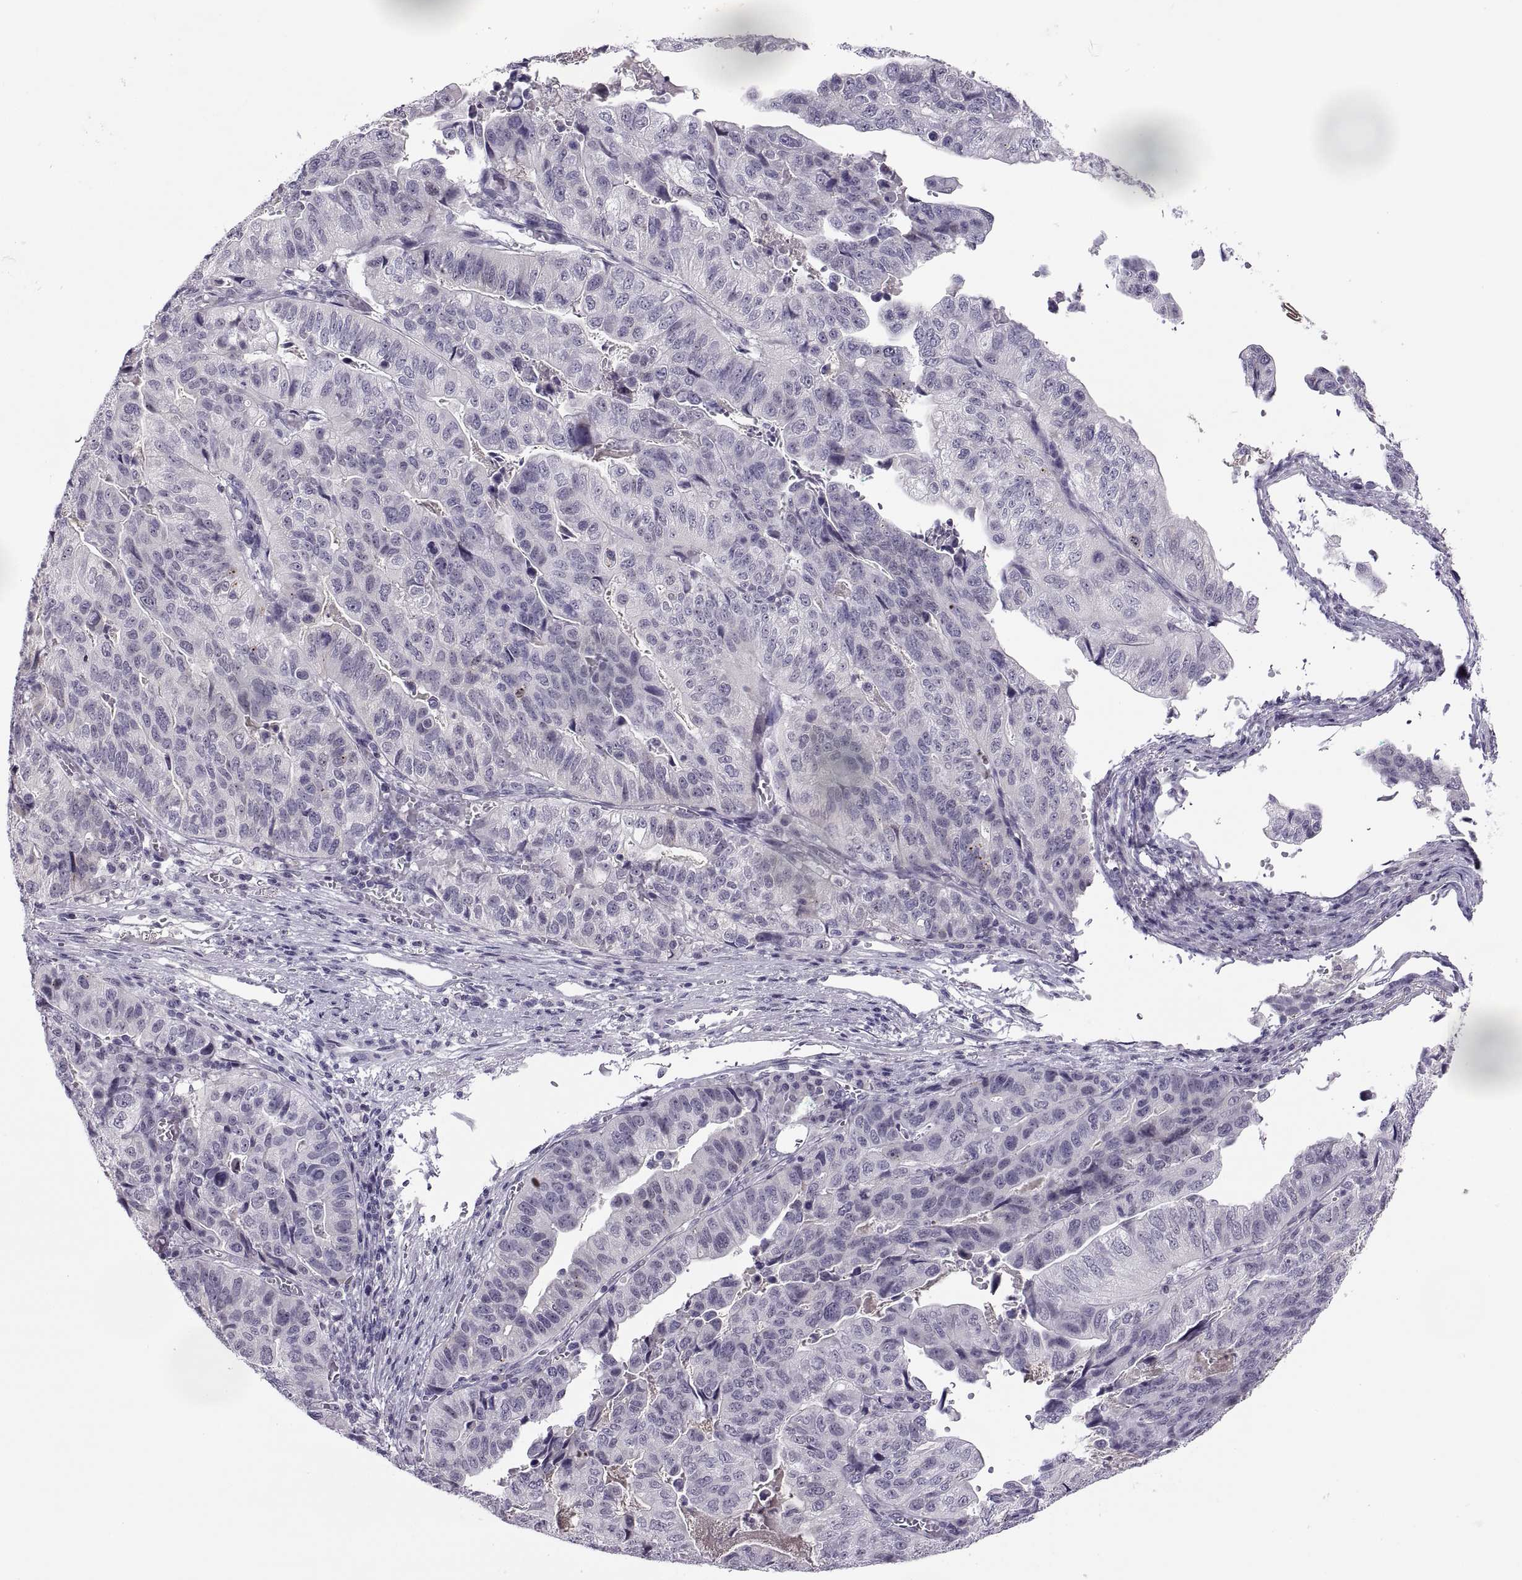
{"staining": {"intensity": "negative", "quantity": "none", "location": "none"}, "tissue": "stomach cancer", "cell_type": "Tumor cells", "image_type": "cancer", "snomed": [{"axis": "morphology", "description": "Adenocarcinoma, NOS"}, {"axis": "topography", "description": "Stomach, upper"}], "caption": "Immunohistochemical staining of human stomach adenocarcinoma demonstrates no significant positivity in tumor cells. (Stains: DAB immunohistochemistry with hematoxylin counter stain, Microscopy: brightfield microscopy at high magnification).", "gene": "CHCT1", "patient": {"sex": "female", "age": 67}}